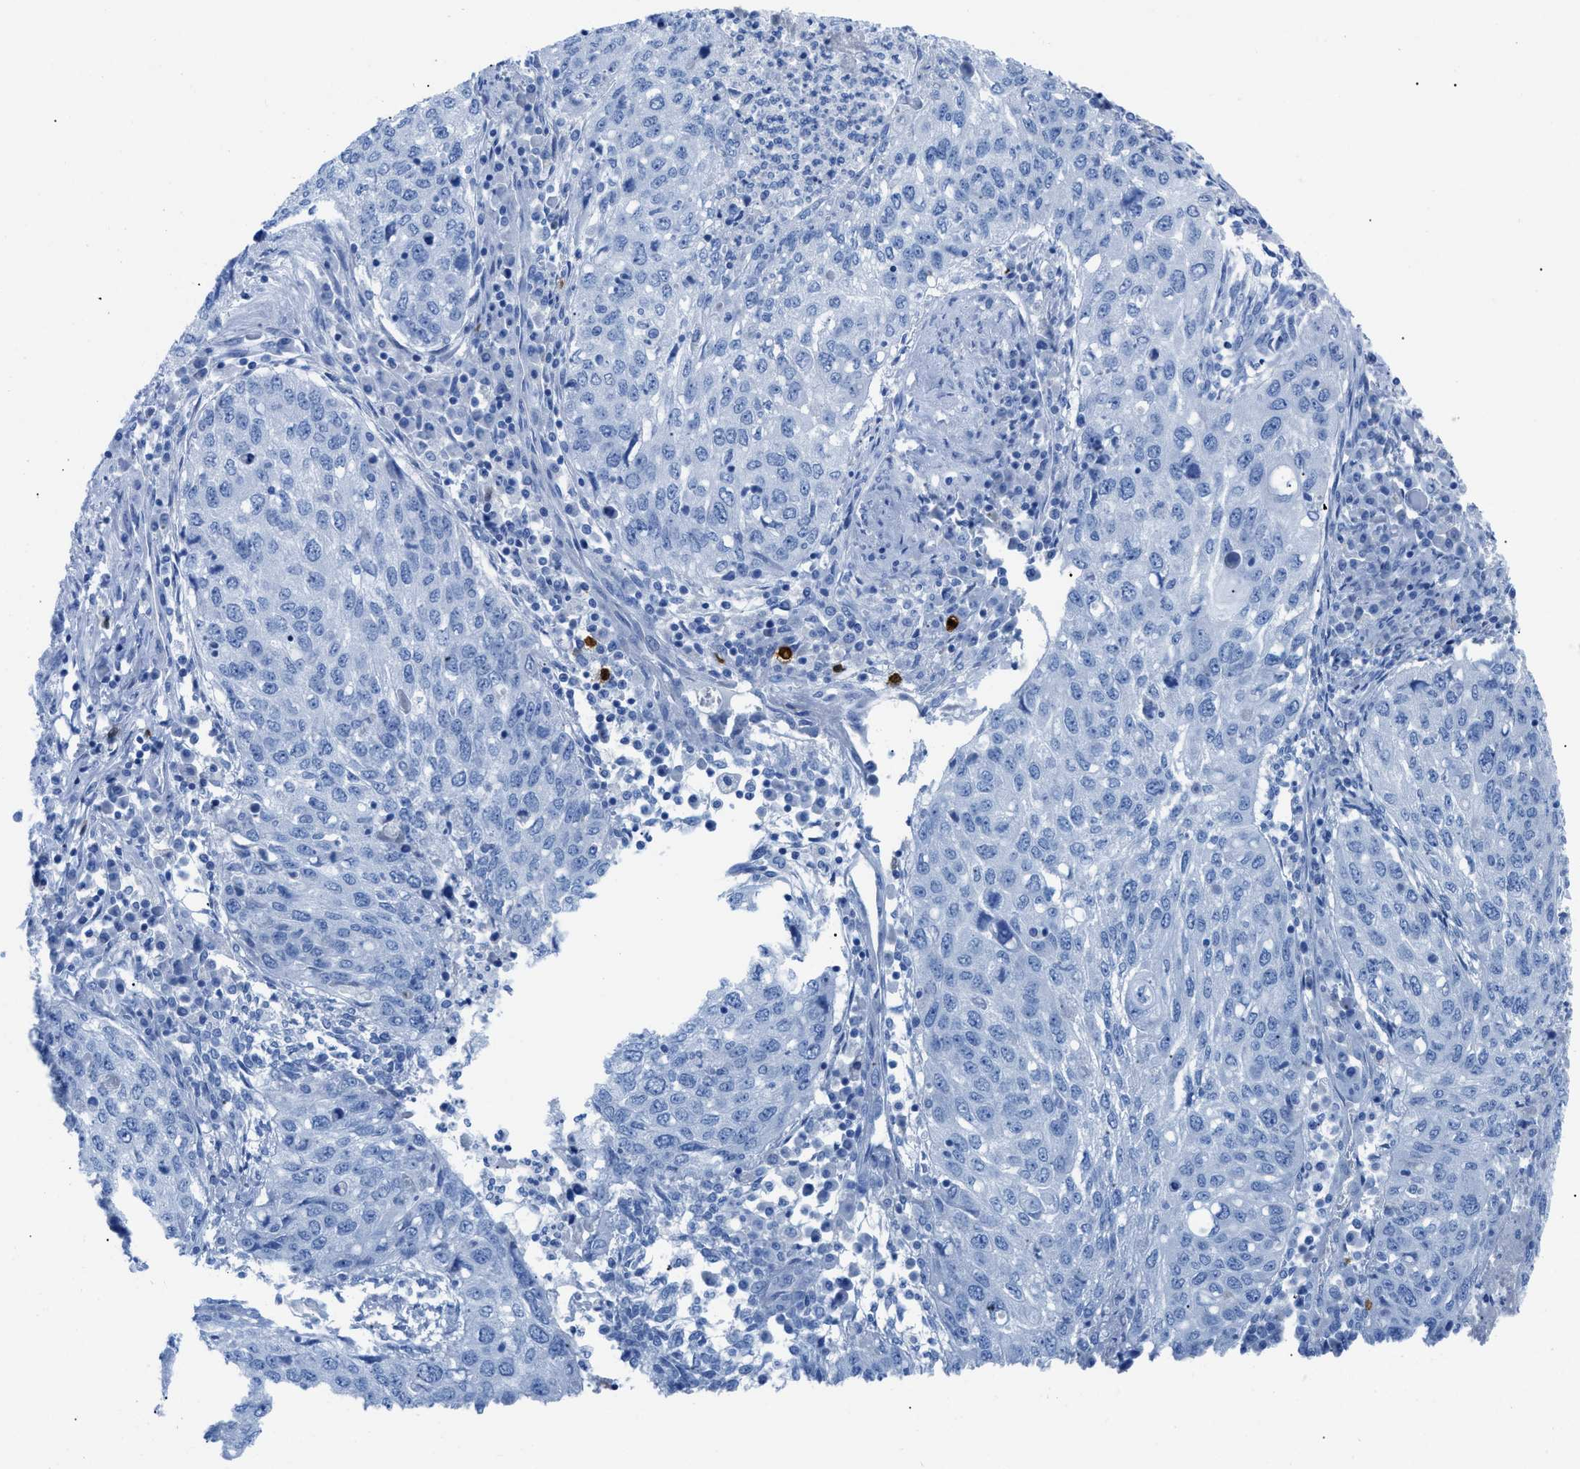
{"staining": {"intensity": "negative", "quantity": "none", "location": "none"}, "tissue": "lung cancer", "cell_type": "Tumor cells", "image_type": "cancer", "snomed": [{"axis": "morphology", "description": "Squamous cell carcinoma, NOS"}, {"axis": "topography", "description": "Lung"}], "caption": "IHC of human lung squamous cell carcinoma exhibits no expression in tumor cells.", "gene": "TCL1A", "patient": {"sex": "female", "age": 63}}